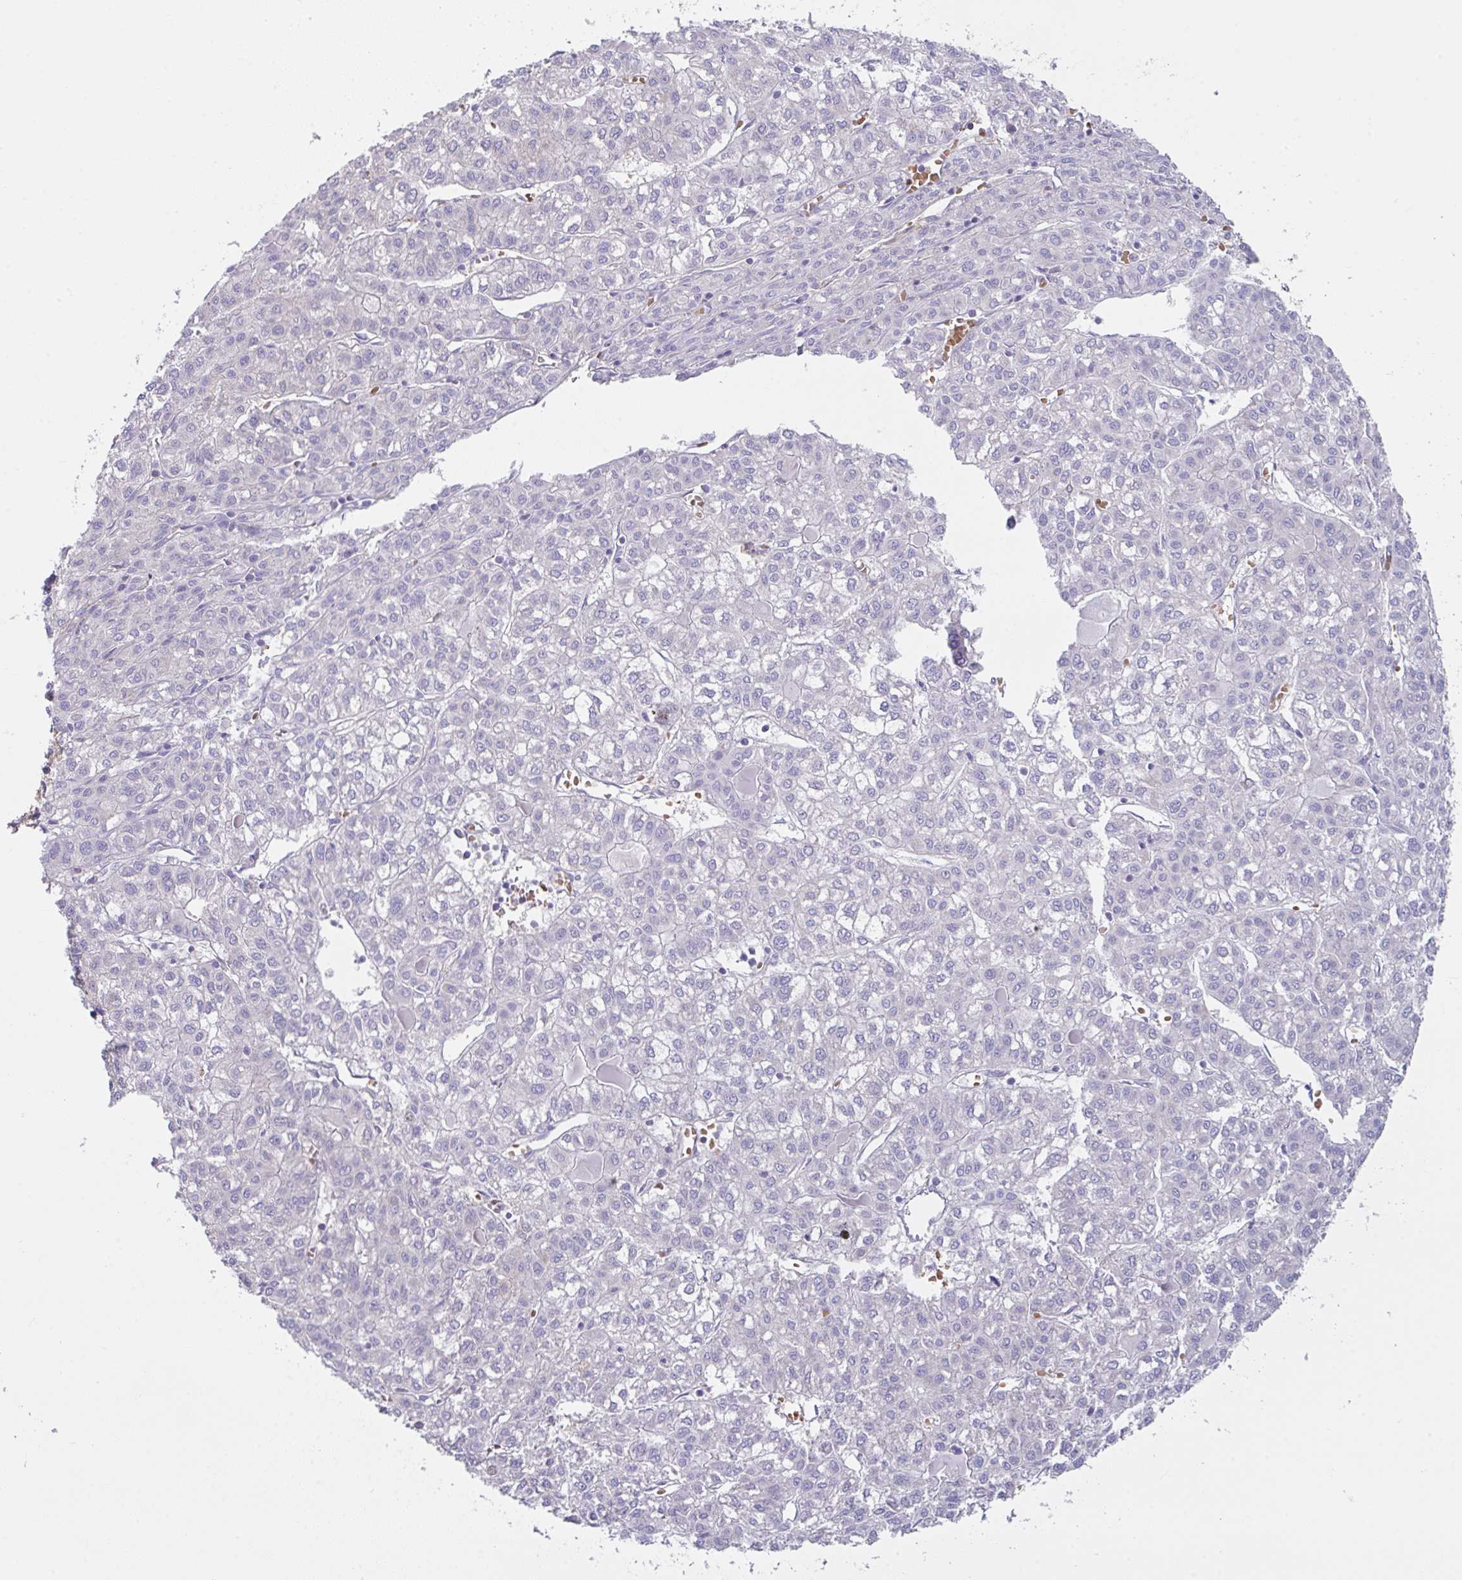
{"staining": {"intensity": "negative", "quantity": "none", "location": "none"}, "tissue": "liver cancer", "cell_type": "Tumor cells", "image_type": "cancer", "snomed": [{"axis": "morphology", "description": "Carcinoma, Hepatocellular, NOS"}, {"axis": "topography", "description": "Liver"}], "caption": "IHC histopathology image of liver cancer stained for a protein (brown), which demonstrates no staining in tumor cells.", "gene": "TFAP2C", "patient": {"sex": "female", "age": 43}}